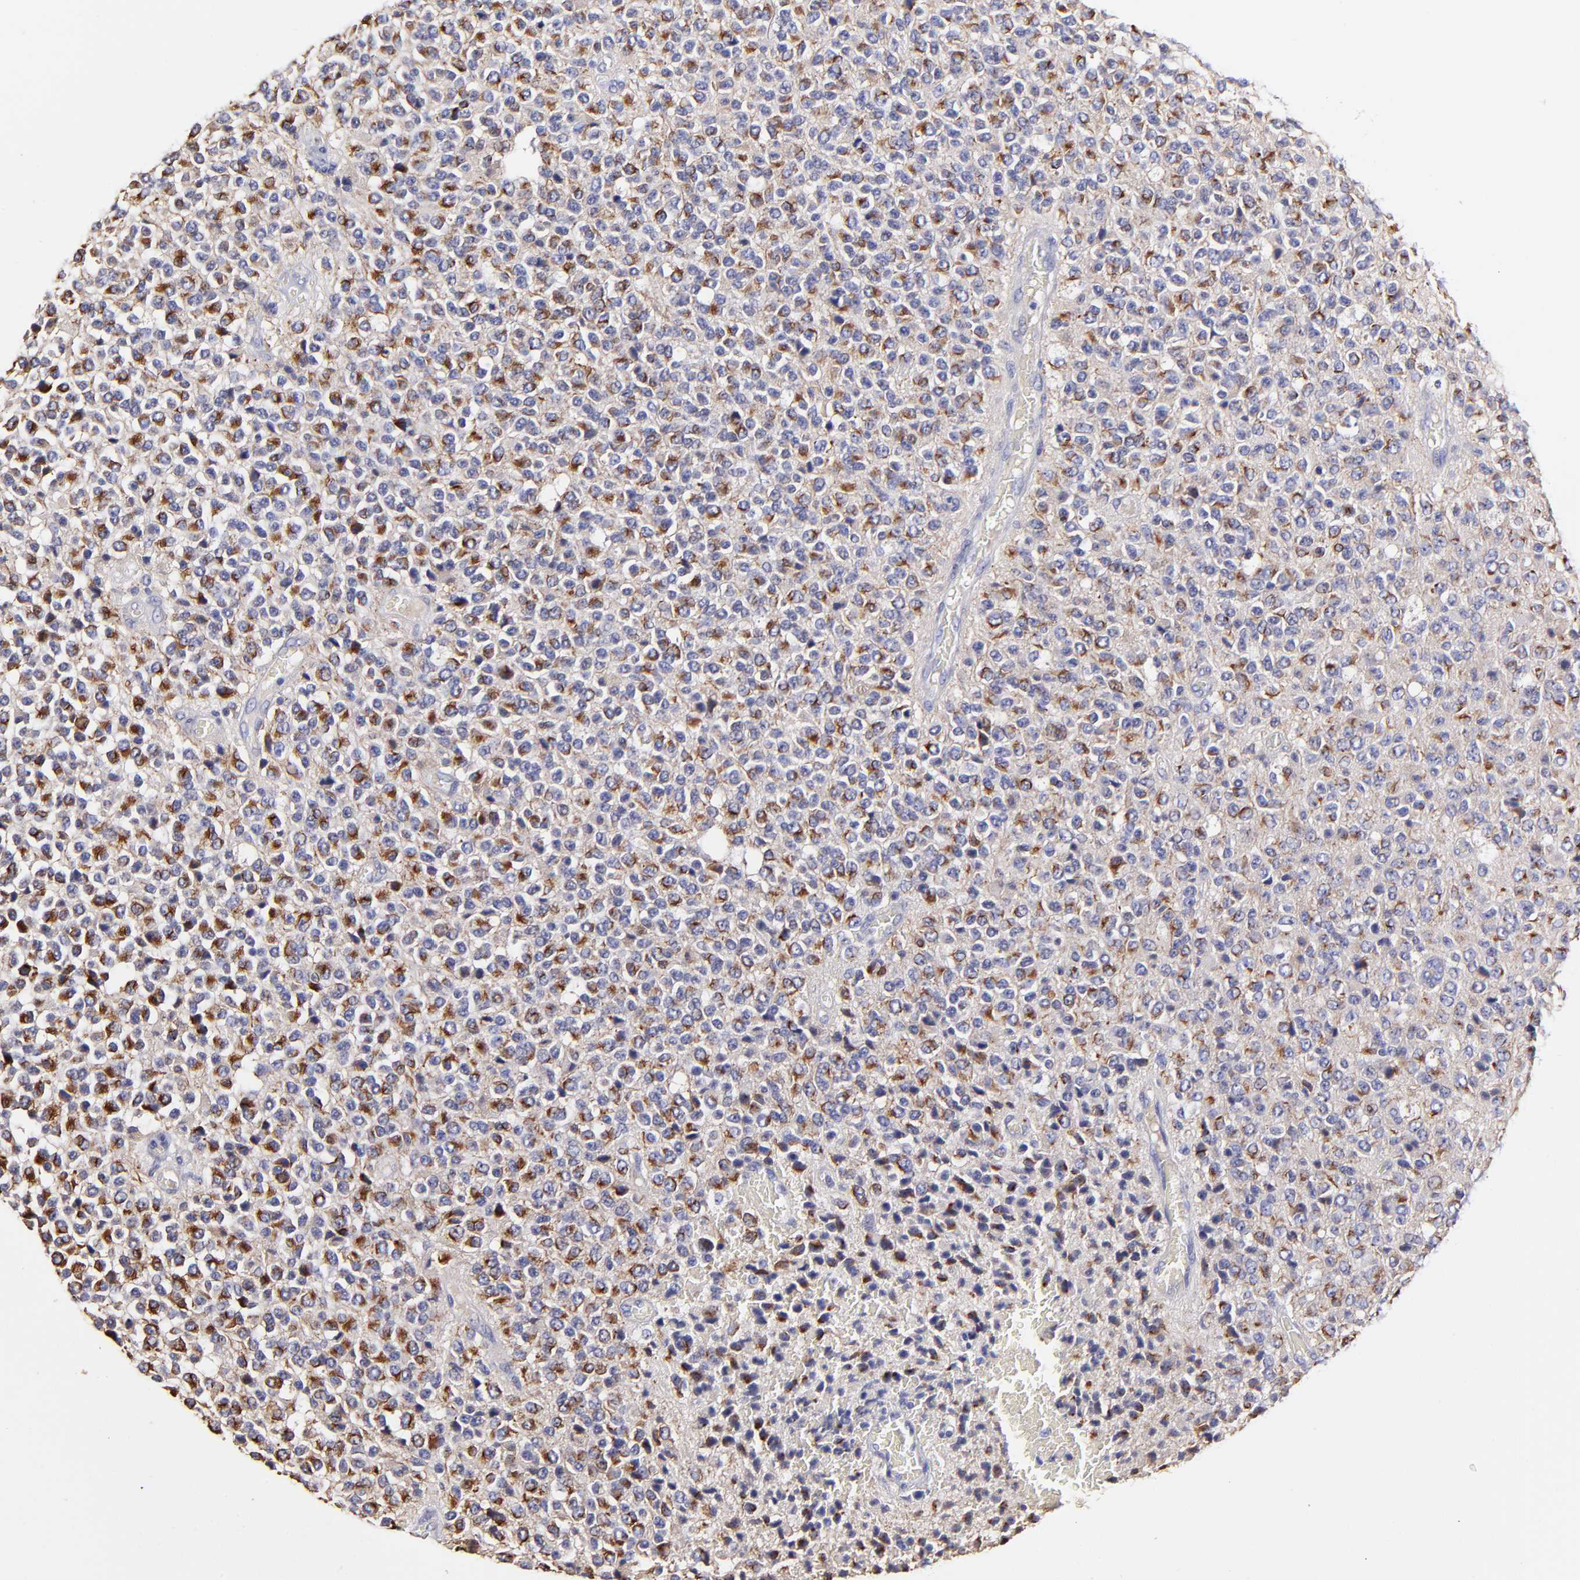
{"staining": {"intensity": "moderate", "quantity": "25%-75%", "location": "cytoplasmic/membranous"}, "tissue": "glioma", "cell_type": "Tumor cells", "image_type": "cancer", "snomed": [{"axis": "morphology", "description": "Glioma, malignant, High grade"}, {"axis": "topography", "description": "pancreas cauda"}], "caption": "Immunohistochemical staining of human glioma shows medium levels of moderate cytoplasmic/membranous positivity in about 25%-75% of tumor cells. (Brightfield microscopy of DAB IHC at high magnification).", "gene": "BTG2", "patient": {"sex": "male", "age": 60}}